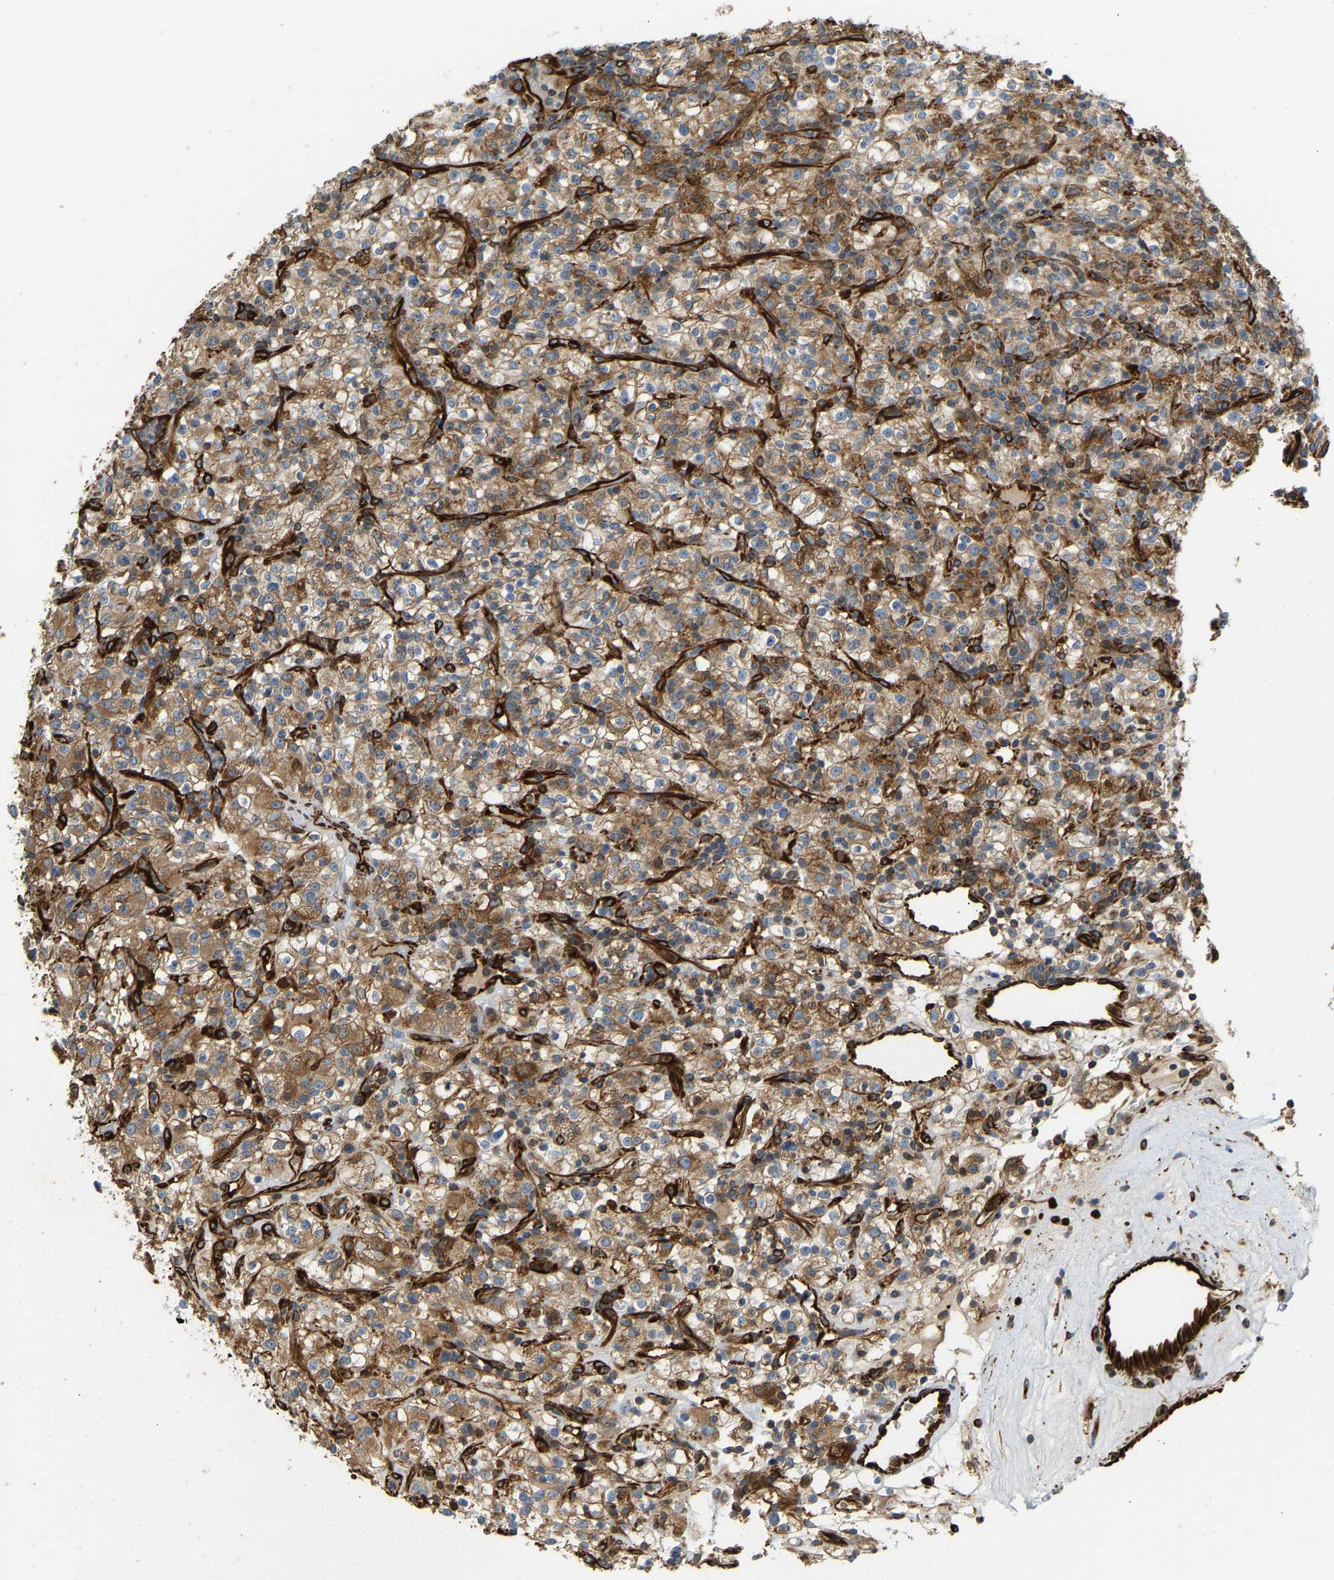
{"staining": {"intensity": "moderate", "quantity": ">75%", "location": "cytoplasmic/membranous"}, "tissue": "renal cancer", "cell_type": "Tumor cells", "image_type": "cancer", "snomed": [{"axis": "morphology", "description": "Normal tissue, NOS"}, {"axis": "morphology", "description": "Adenocarcinoma, NOS"}, {"axis": "topography", "description": "Kidney"}], "caption": "This is an image of immunohistochemistry (IHC) staining of adenocarcinoma (renal), which shows moderate staining in the cytoplasmic/membranous of tumor cells.", "gene": "BEX3", "patient": {"sex": "female", "age": 72}}